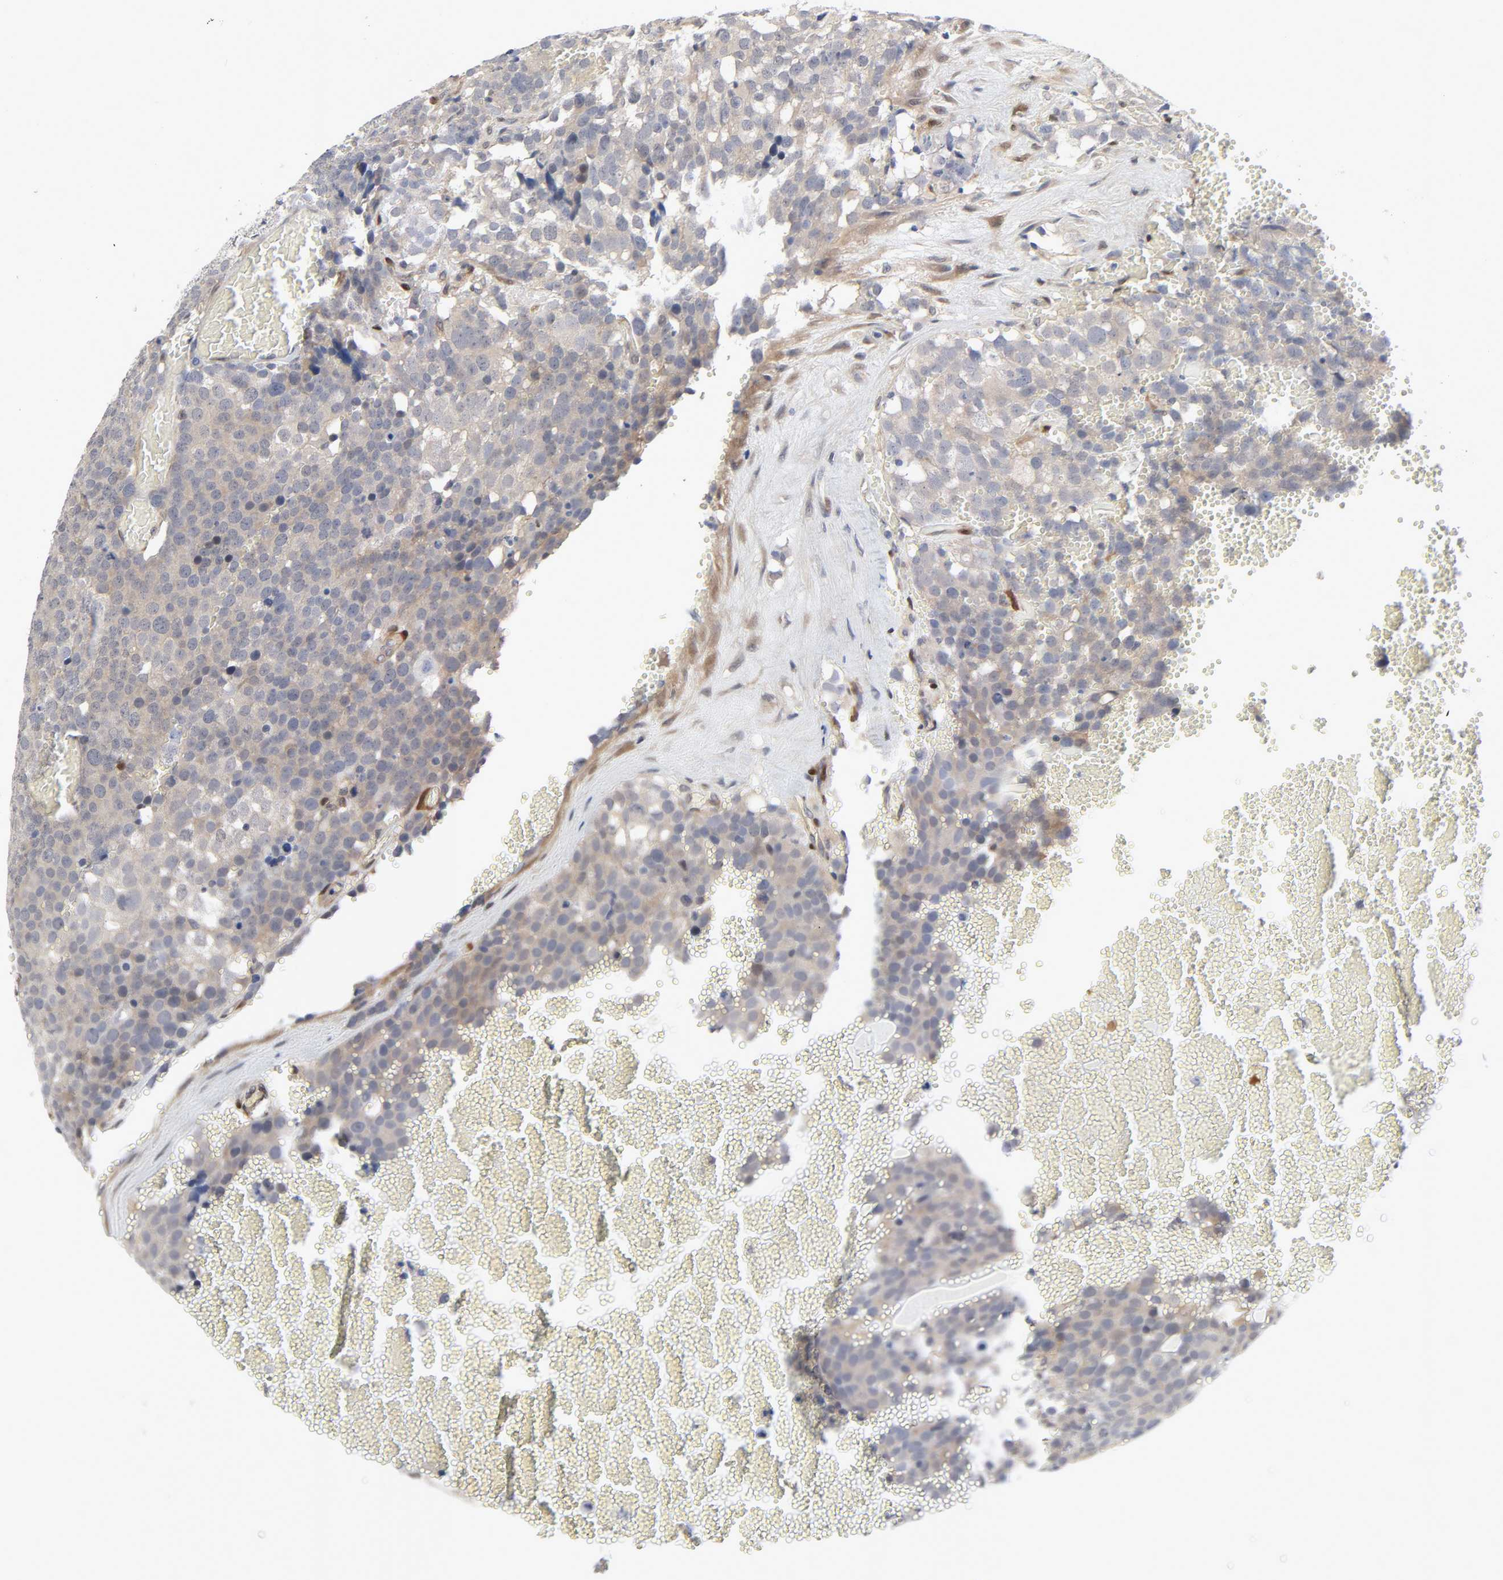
{"staining": {"intensity": "weak", "quantity": ">75%", "location": "cytoplasmic/membranous"}, "tissue": "testis cancer", "cell_type": "Tumor cells", "image_type": "cancer", "snomed": [{"axis": "morphology", "description": "Seminoma, NOS"}, {"axis": "topography", "description": "Testis"}], "caption": "Immunohistochemical staining of human seminoma (testis) exhibits low levels of weak cytoplasmic/membranous expression in about >75% of tumor cells.", "gene": "PTEN", "patient": {"sex": "male", "age": 71}}